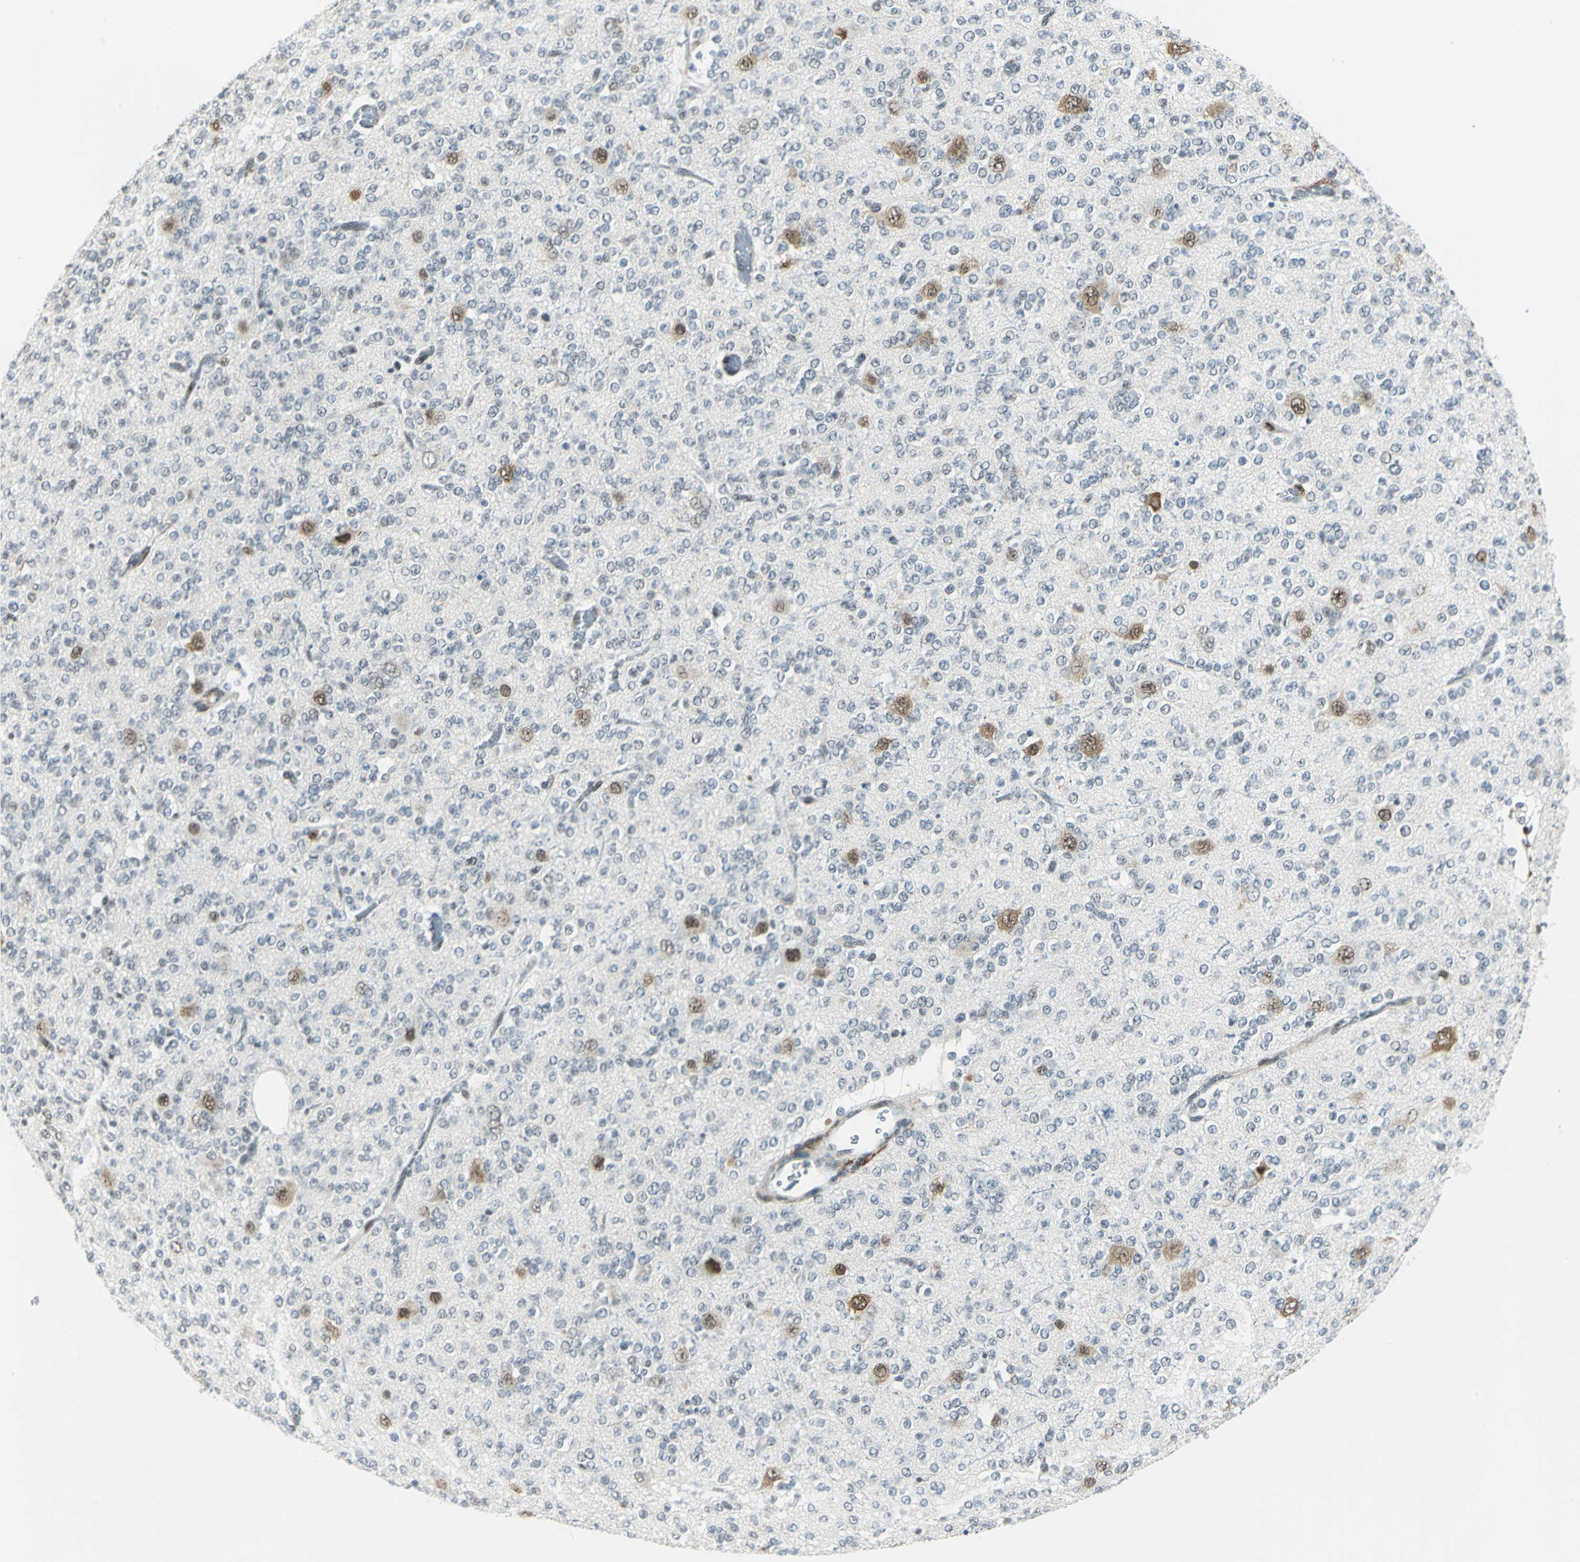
{"staining": {"intensity": "weak", "quantity": "<25%", "location": "cytoplasmic/membranous,nuclear"}, "tissue": "glioma", "cell_type": "Tumor cells", "image_type": "cancer", "snomed": [{"axis": "morphology", "description": "Glioma, malignant, Low grade"}, {"axis": "topography", "description": "Brain"}], "caption": "Immunohistochemistry of human malignant glioma (low-grade) exhibits no positivity in tumor cells.", "gene": "MTMR10", "patient": {"sex": "male", "age": 38}}